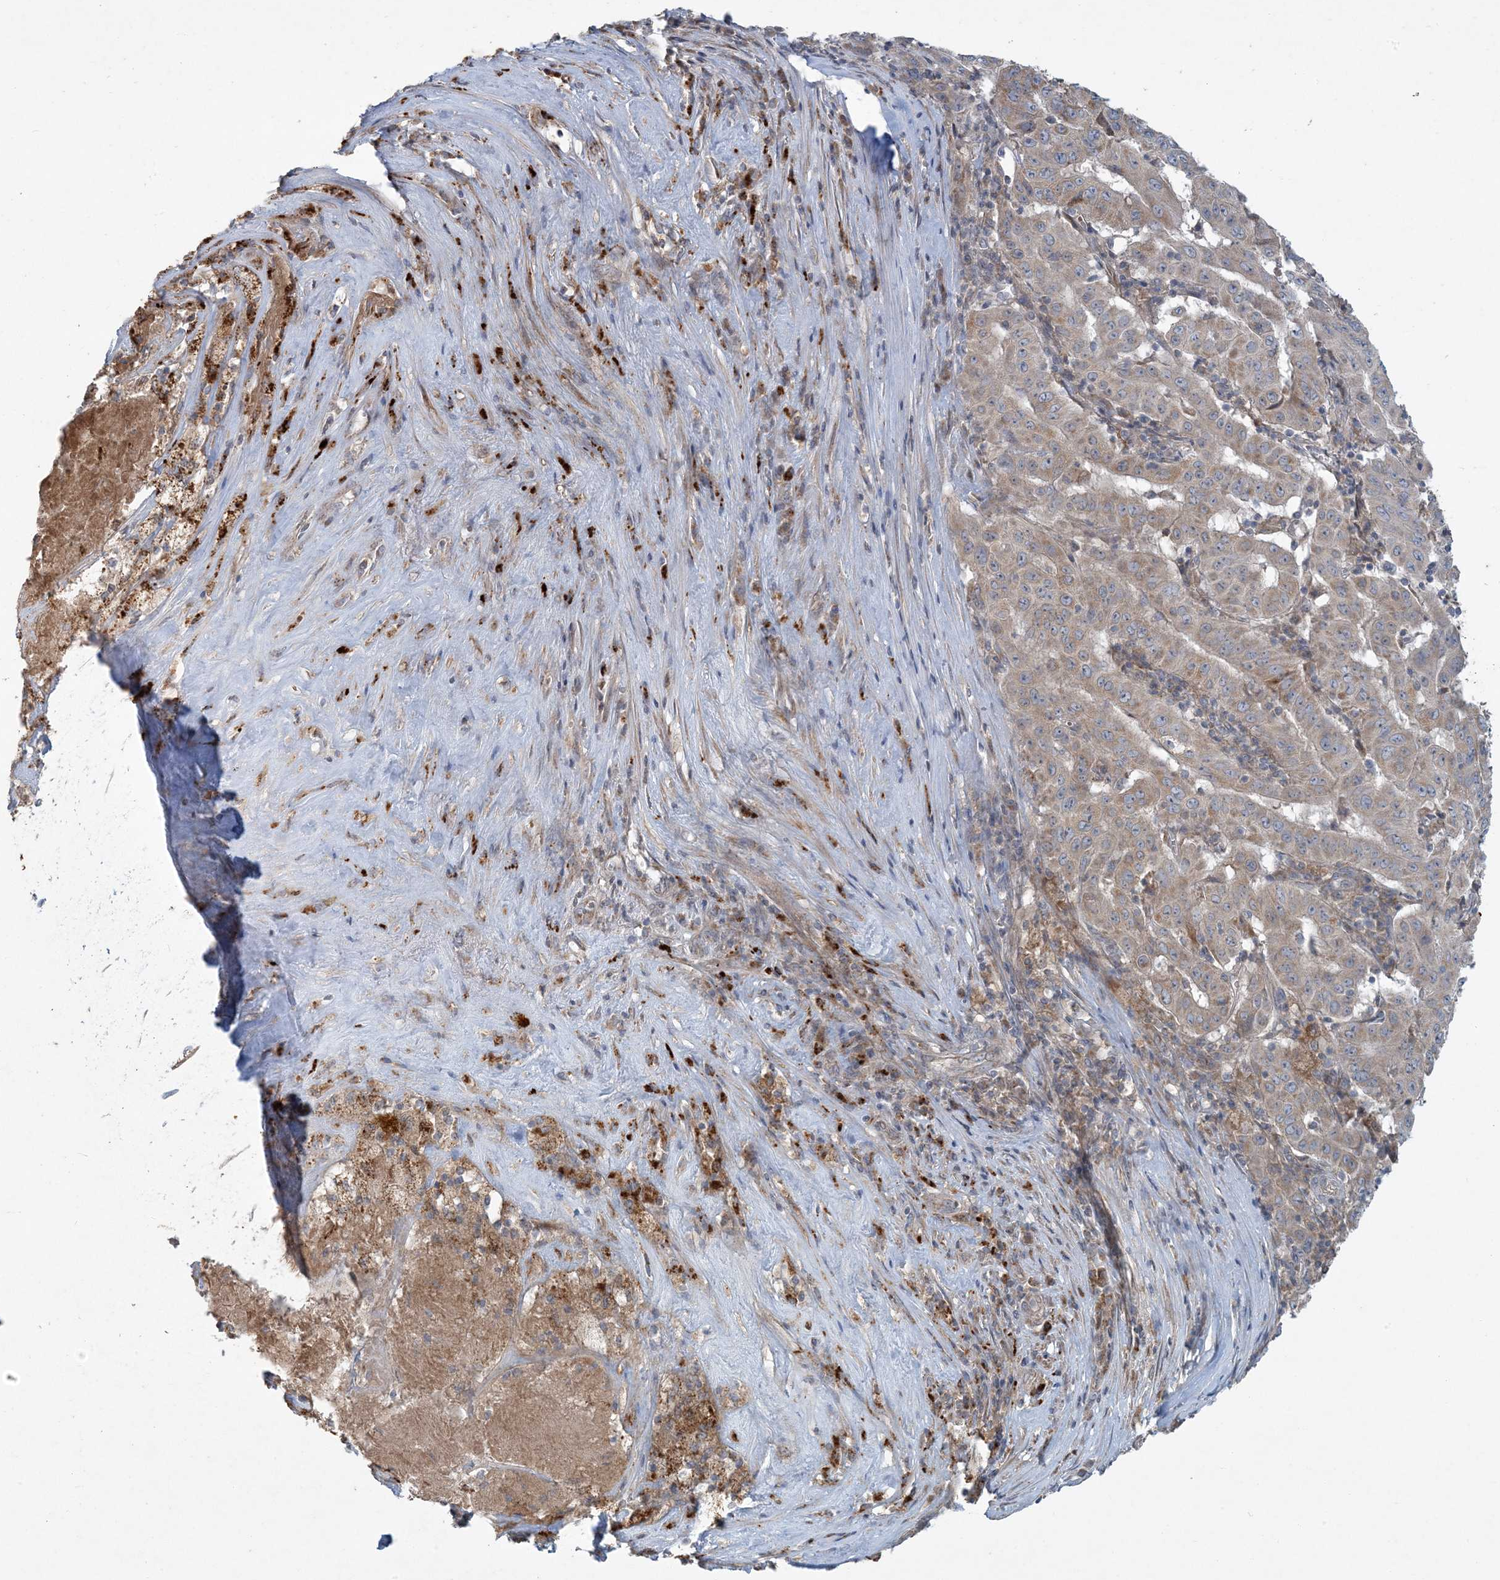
{"staining": {"intensity": "moderate", "quantity": ">75%", "location": "cytoplasmic/membranous"}, "tissue": "pancreatic cancer", "cell_type": "Tumor cells", "image_type": "cancer", "snomed": [{"axis": "morphology", "description": "Adenocarcinoma, NOS"}, {"axis": "topography", "description": "Pancreas"}], "caption": "Pancreatic adenocarcinoma stained with immunohistochemistry (IHC) demonstrates moderate cytoplasmic/membranous staining in approximately >75% of tumor cells.", "gene": "LTN1", "patient": {"sex": "male", "age": 63}}